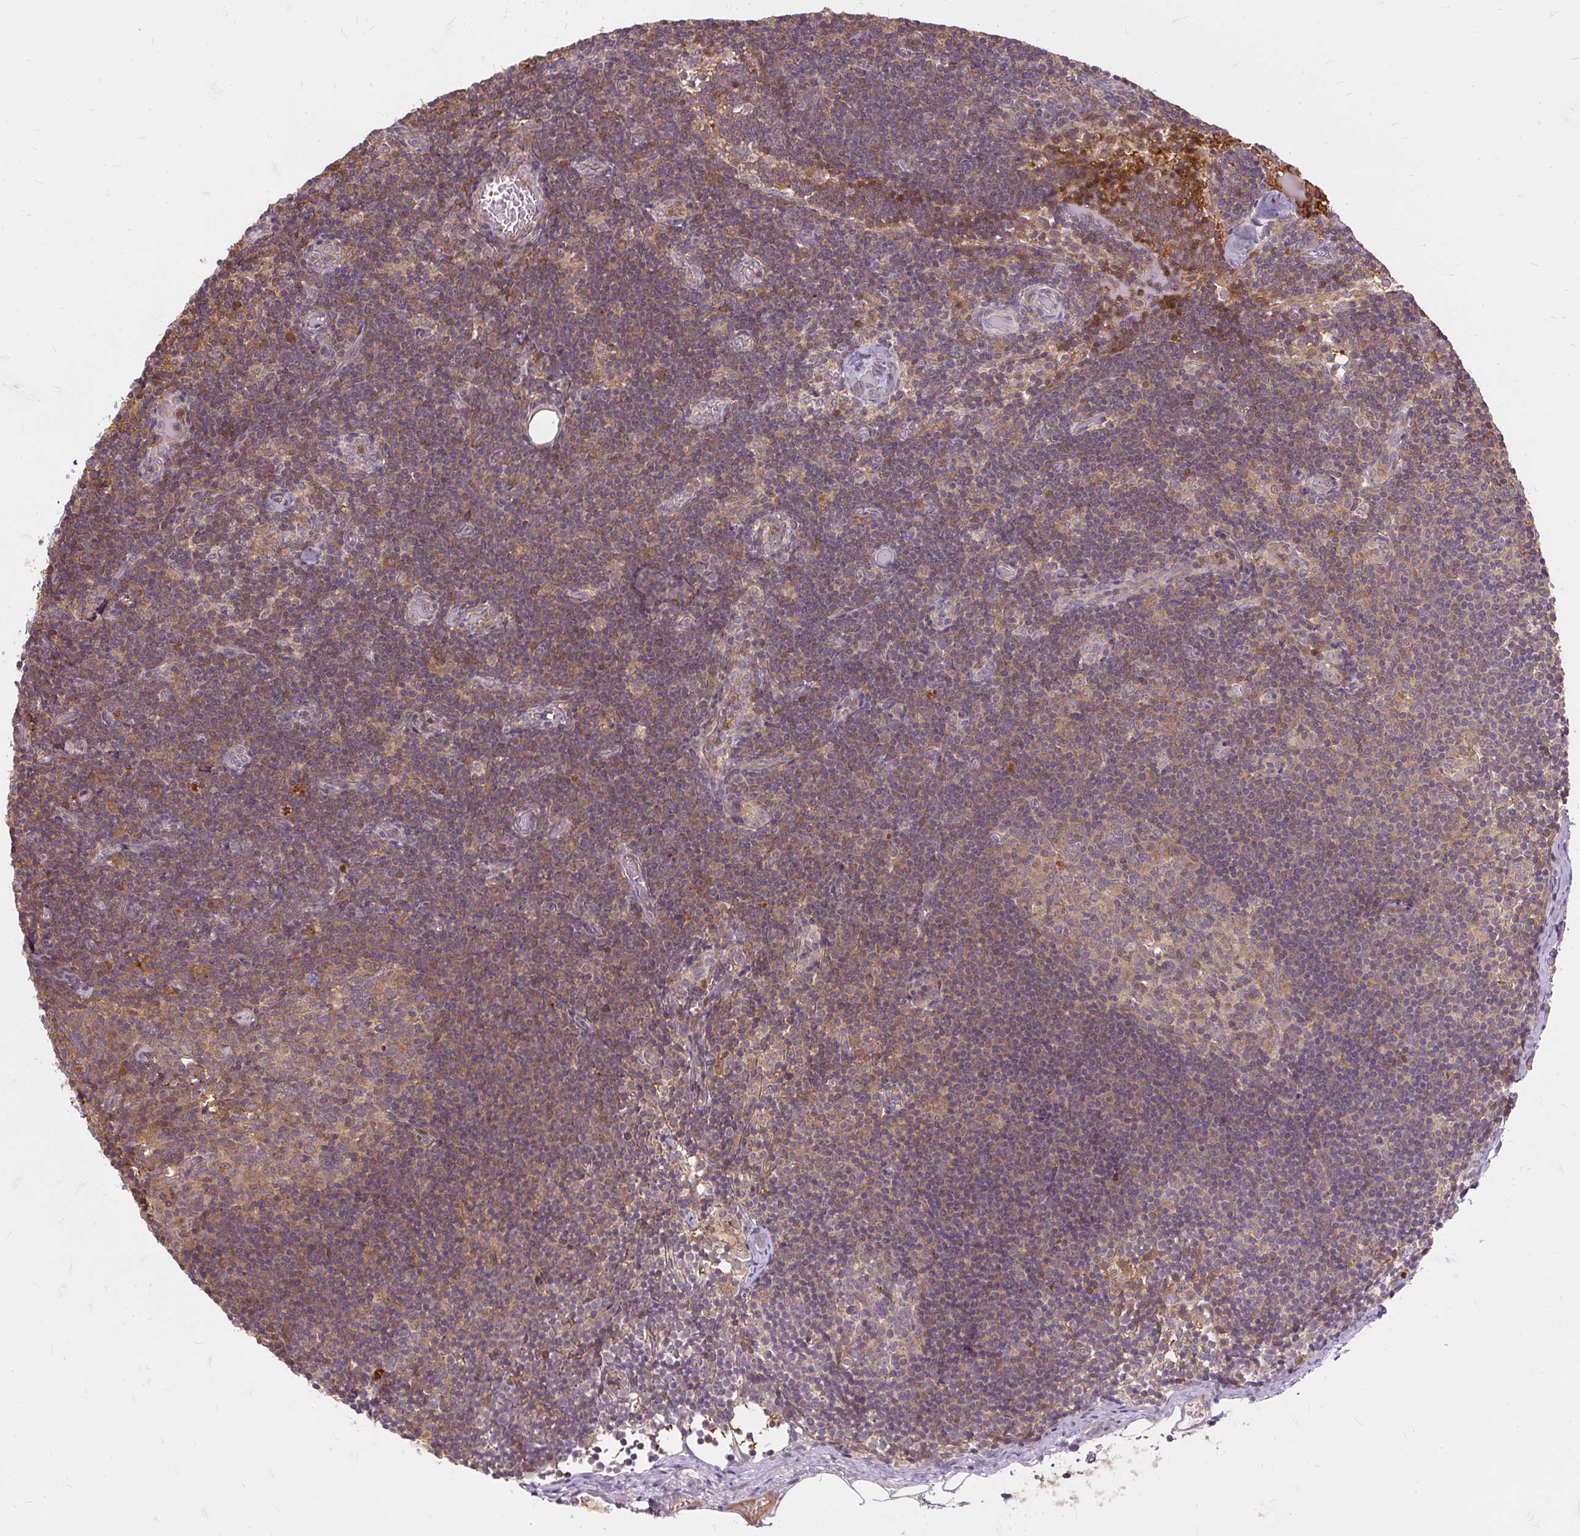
{"staining": {"intensity": "moderate", "quantity": "25%-75%", "location": "cytoplasmic/membranous"}, "tissue": "lymph node", "cell_type": "Germinal center cells", "image_type": "normal", "snomed": [{"axis": "morphology", "description": "Normal tissue, NOS"}, {"axis": "topography", "description": "Lymph node"}], "caption": "Protein expression analysis of unremarkable lymph node shows moderate cytoplasmic/membranous staining in about 25%-75% of germinal center cells.", "gene": "AP5S1", "patient": {"sex": "female", "age": 31}}